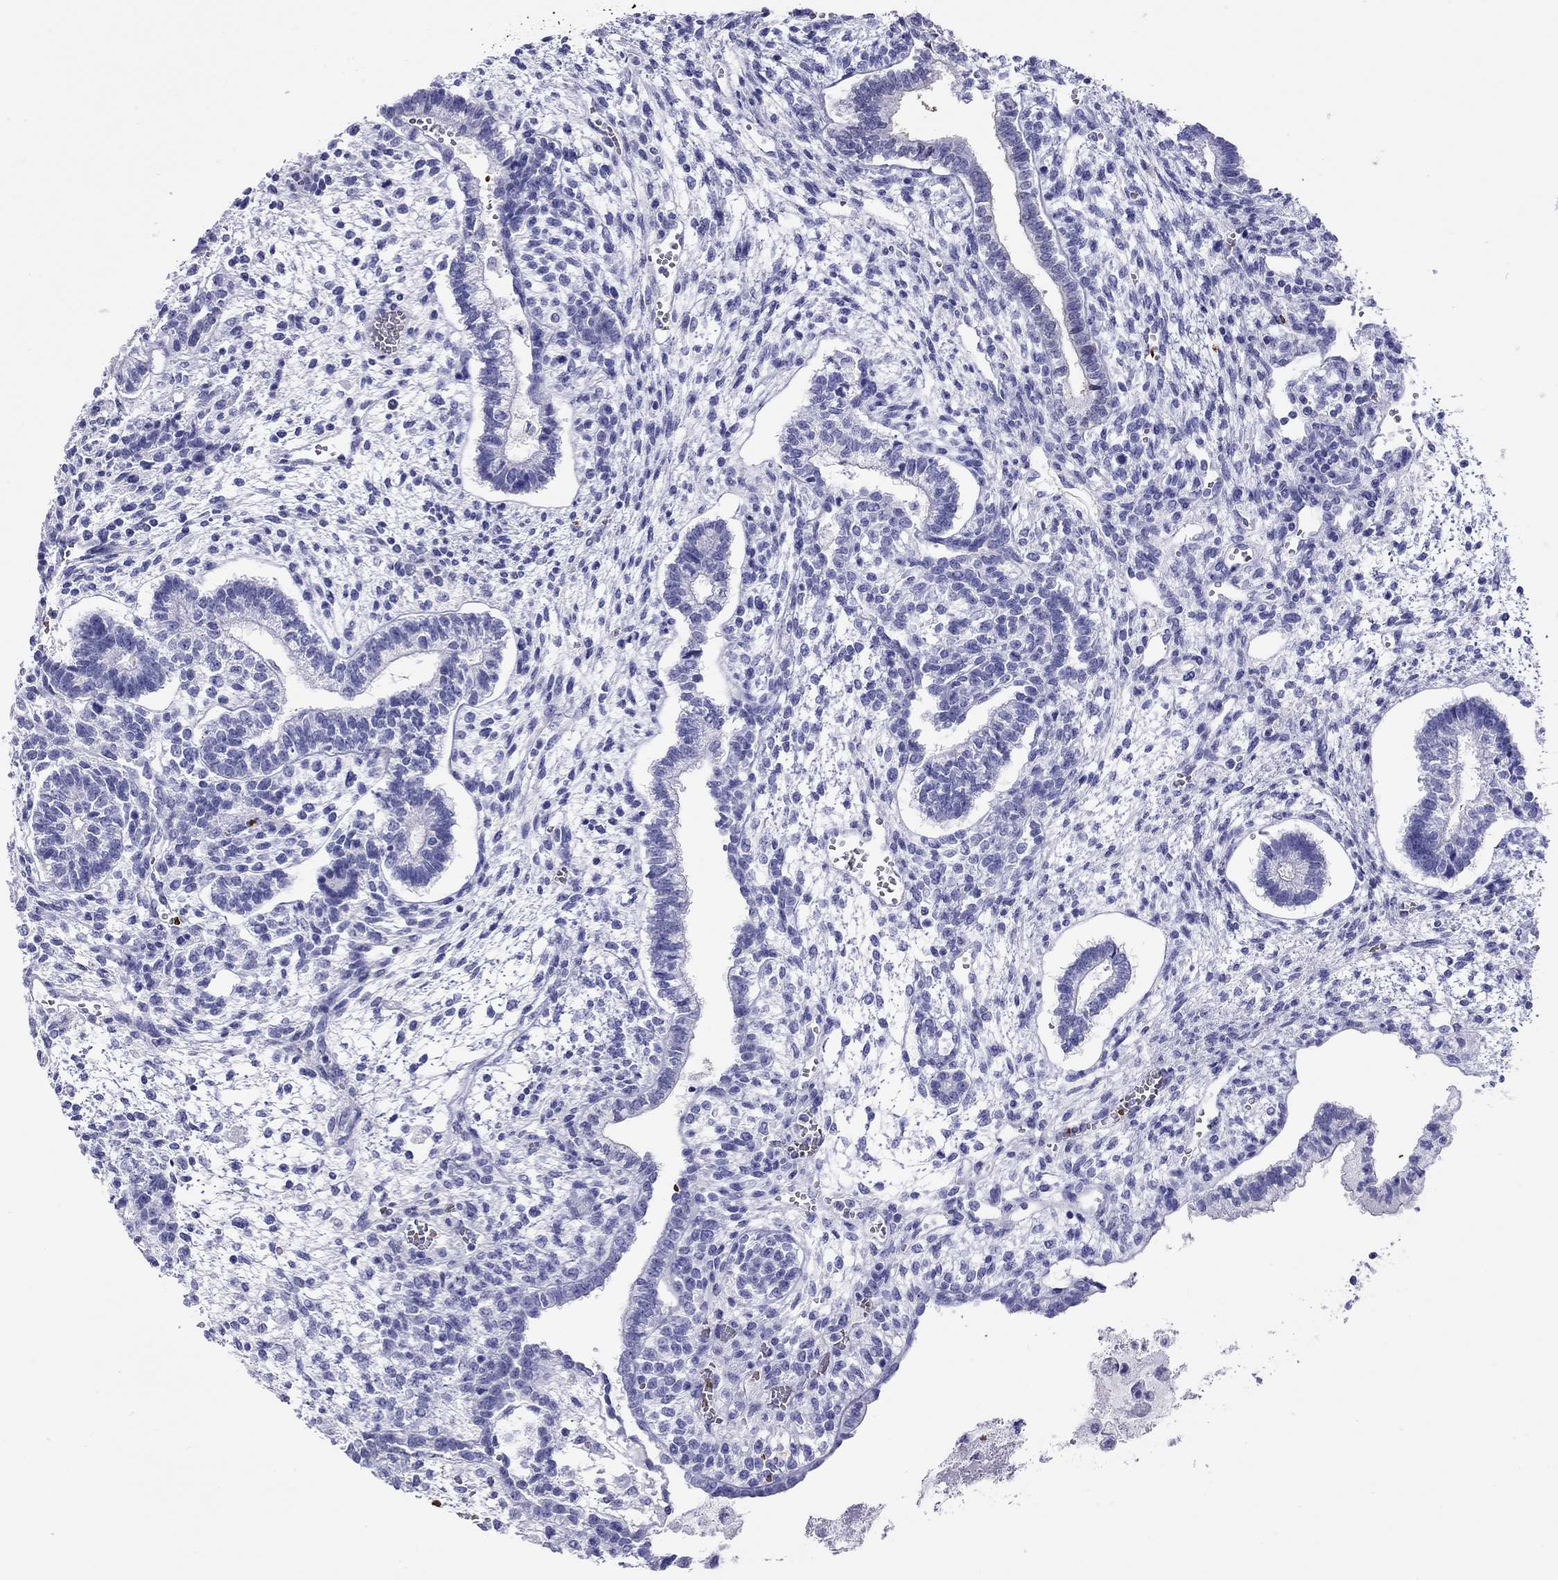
{"staining": {"intensity": "negative", "quantity": "none", "location": "none"}, "tissue": "testis cancer", "cell_type": "Tumor cells", "image_type": "cancer", "snomed": [{"axis": "morphology", "description": "Carcinoma, Embryonal, NOS"}, {"axis": "topography", "description": "Testis"}], "caption": "Tumor cells are negative for brown protein staining in embryonal carcinoma (testis).", "gene": "PTPRN", "patient": {"sex": "male", "age": 37}}